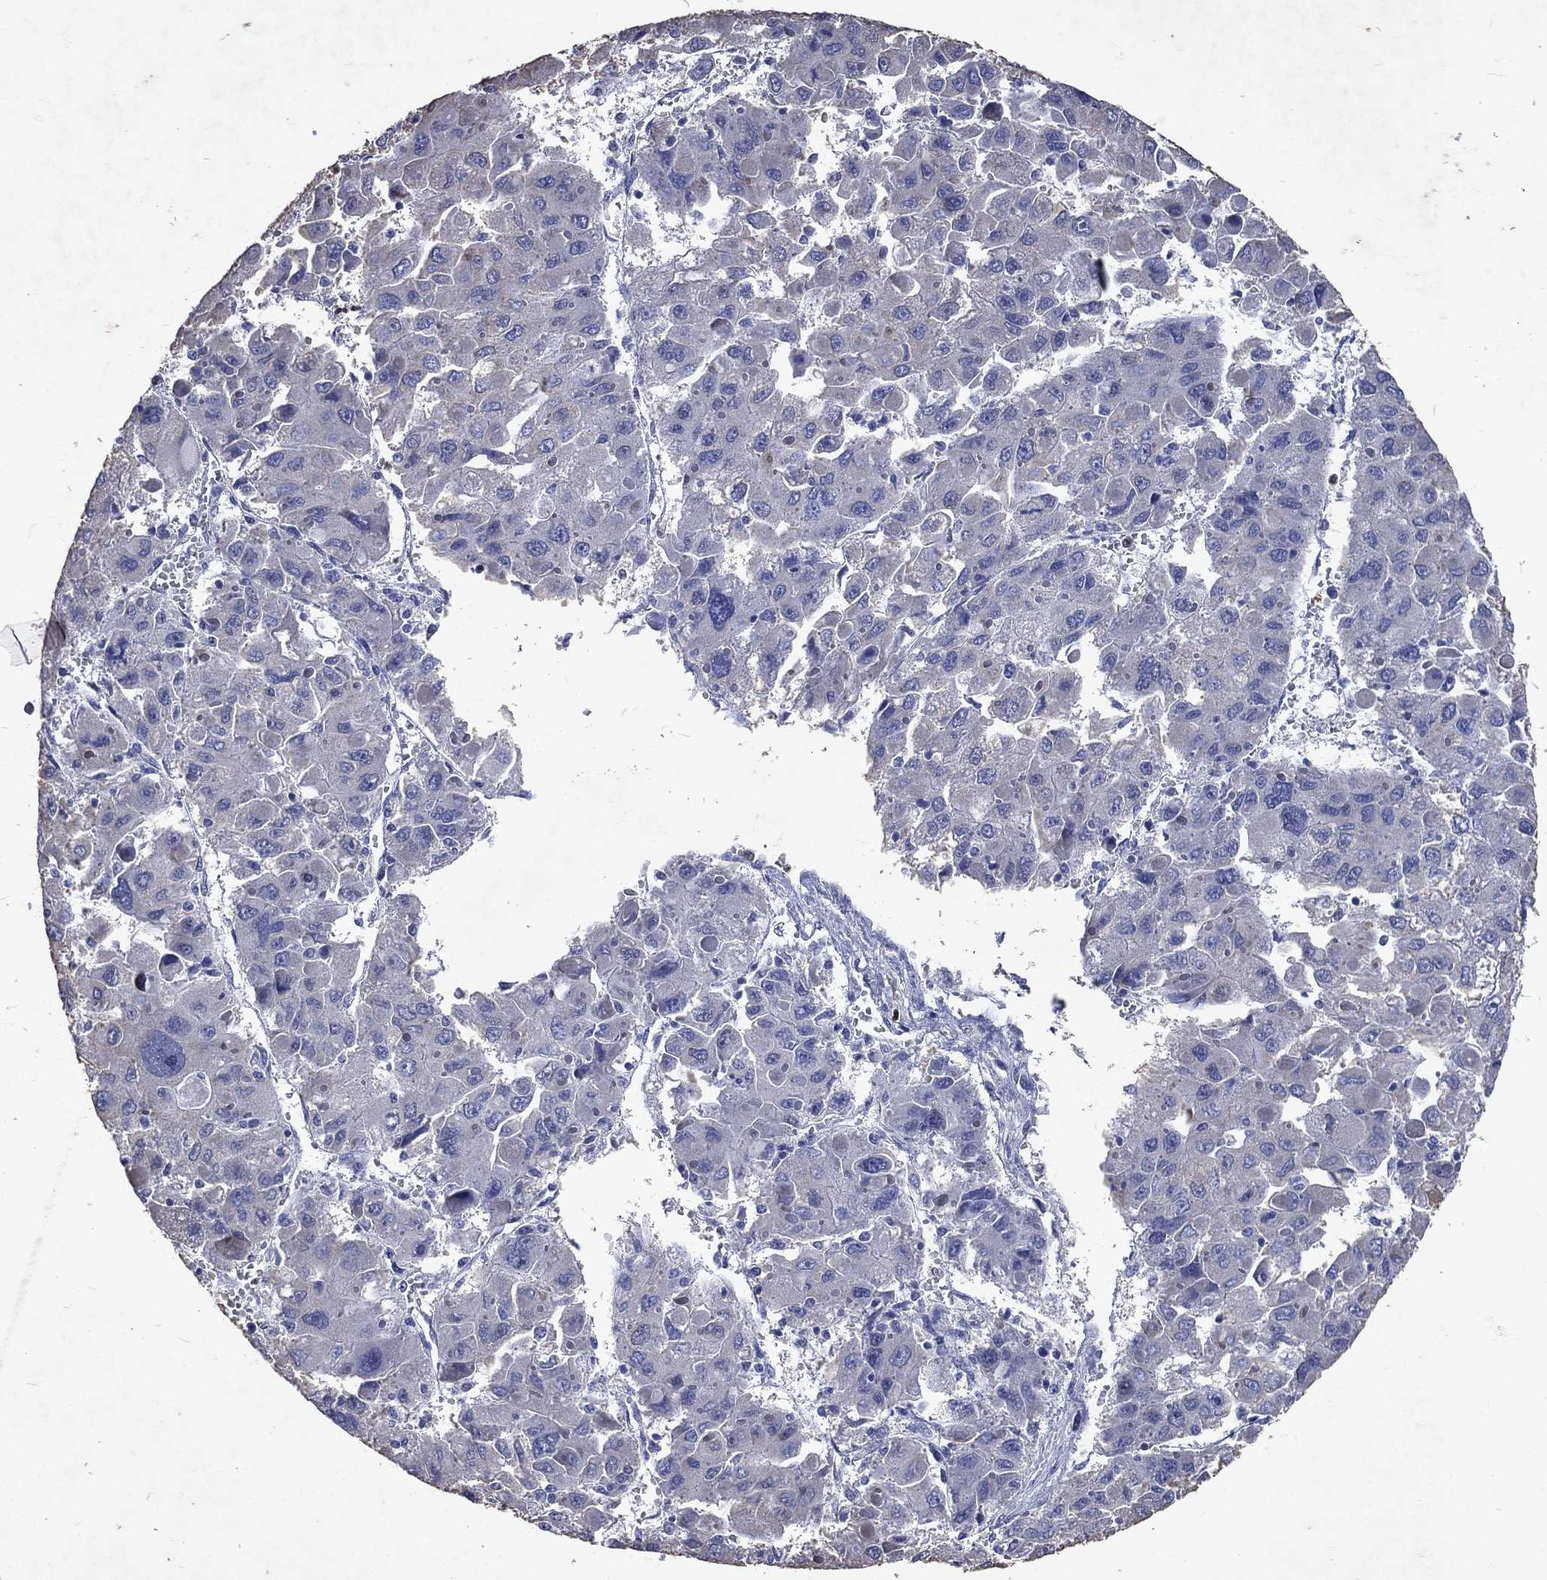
{"staining": {"intensity": "negative", "quantity": "none", "location": "none"}, "tissue": "liver cancer", "cell_type": "Tumor cells", "image_type": "cancer", "snomed": [{"axis": "morphology", "description": "Carcinoma, Hepatocellular, NOS"}, {"axis": "topography", "description": "Liver"}], "caption": "An immunohistochemistry micrograph of liver cancer is shown. There is no staining in tumor cells of liver cancer. (Stains: DAB immunohistochemistry with hematoxylin counter stain, Microscopy: brightfield microscopy at high magnification).", "gene": "SLC34A2", "patient": {"sex": "female", "age": 41}}